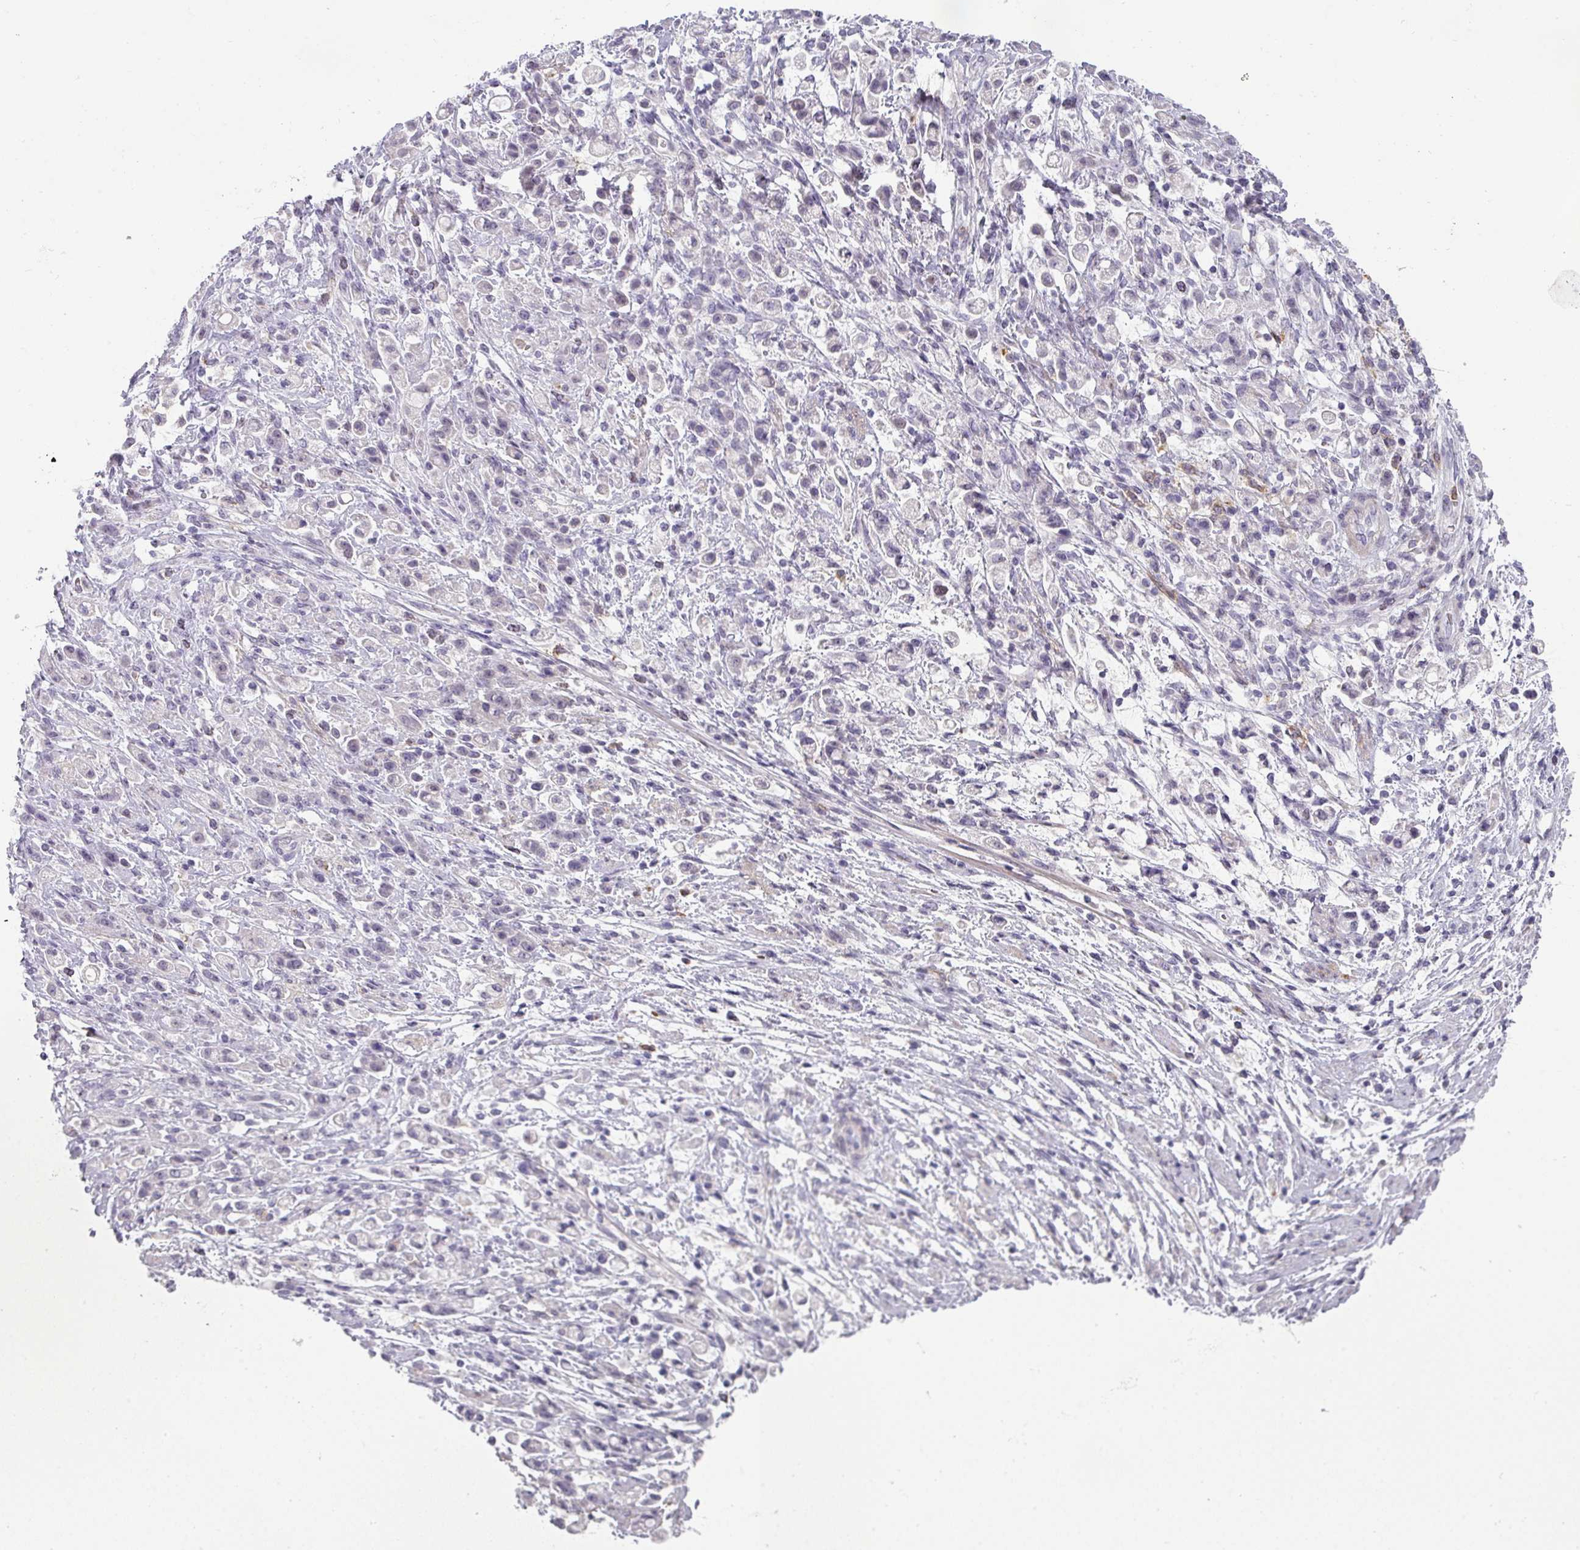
{"staining": {"intensity": "negative", "quantity": "none", "location": "none"}, "tissue": "stomach cancer", "cell_type": "Tumor cells", "image_type": "cancer", "snomed": [{"axis": "morphology", "description": "Adenocarcinoma, NOS"}, {"axis": "topography", "description": "Stomach"}], "caption": "Human stomach adenocarcinoma stained for a protein using IHC shows no staining in tumor cells.", "gene": "BTLA", "patient": {"sex": "female", "age": 60}}